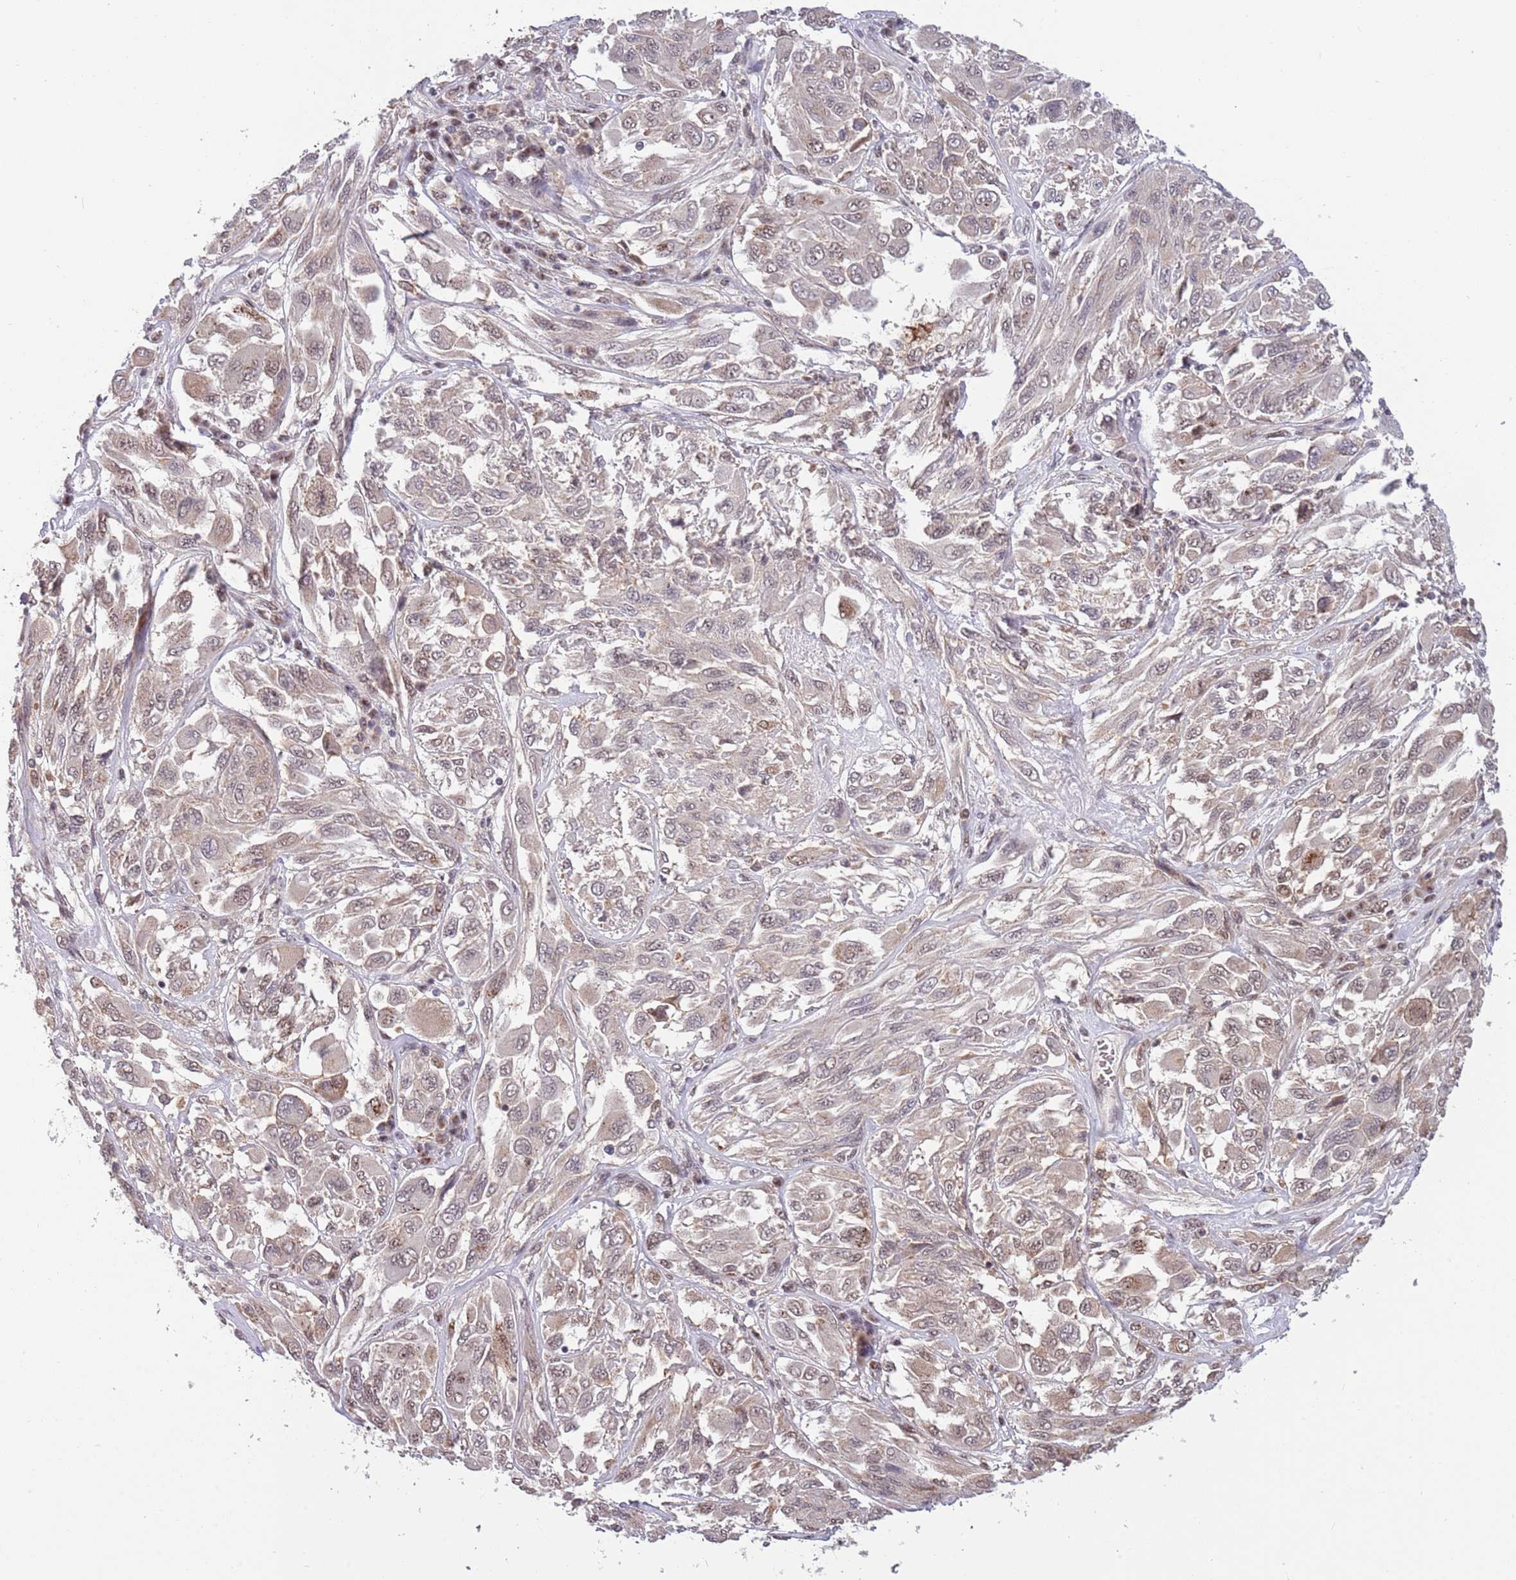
{"staining": {"intensity": "weak", "quantity": "25%-75%", "location": "nuclear"}, "tissue": "melanoma", "cell_type": "Tumor cells", "image_type": "cancer", "snomed": [{"axis": "morphology", "description": "Malignant melanoma, NOS"}, {"axis": "topography", "description": "Skin"}], "caption": "A photomicrograph of malignant melanoma stained for a protein displays weak nuclear brown staining in tumor cells.", "gene": "CCNJL", "patient": {"sex": "female", "age": 91}}